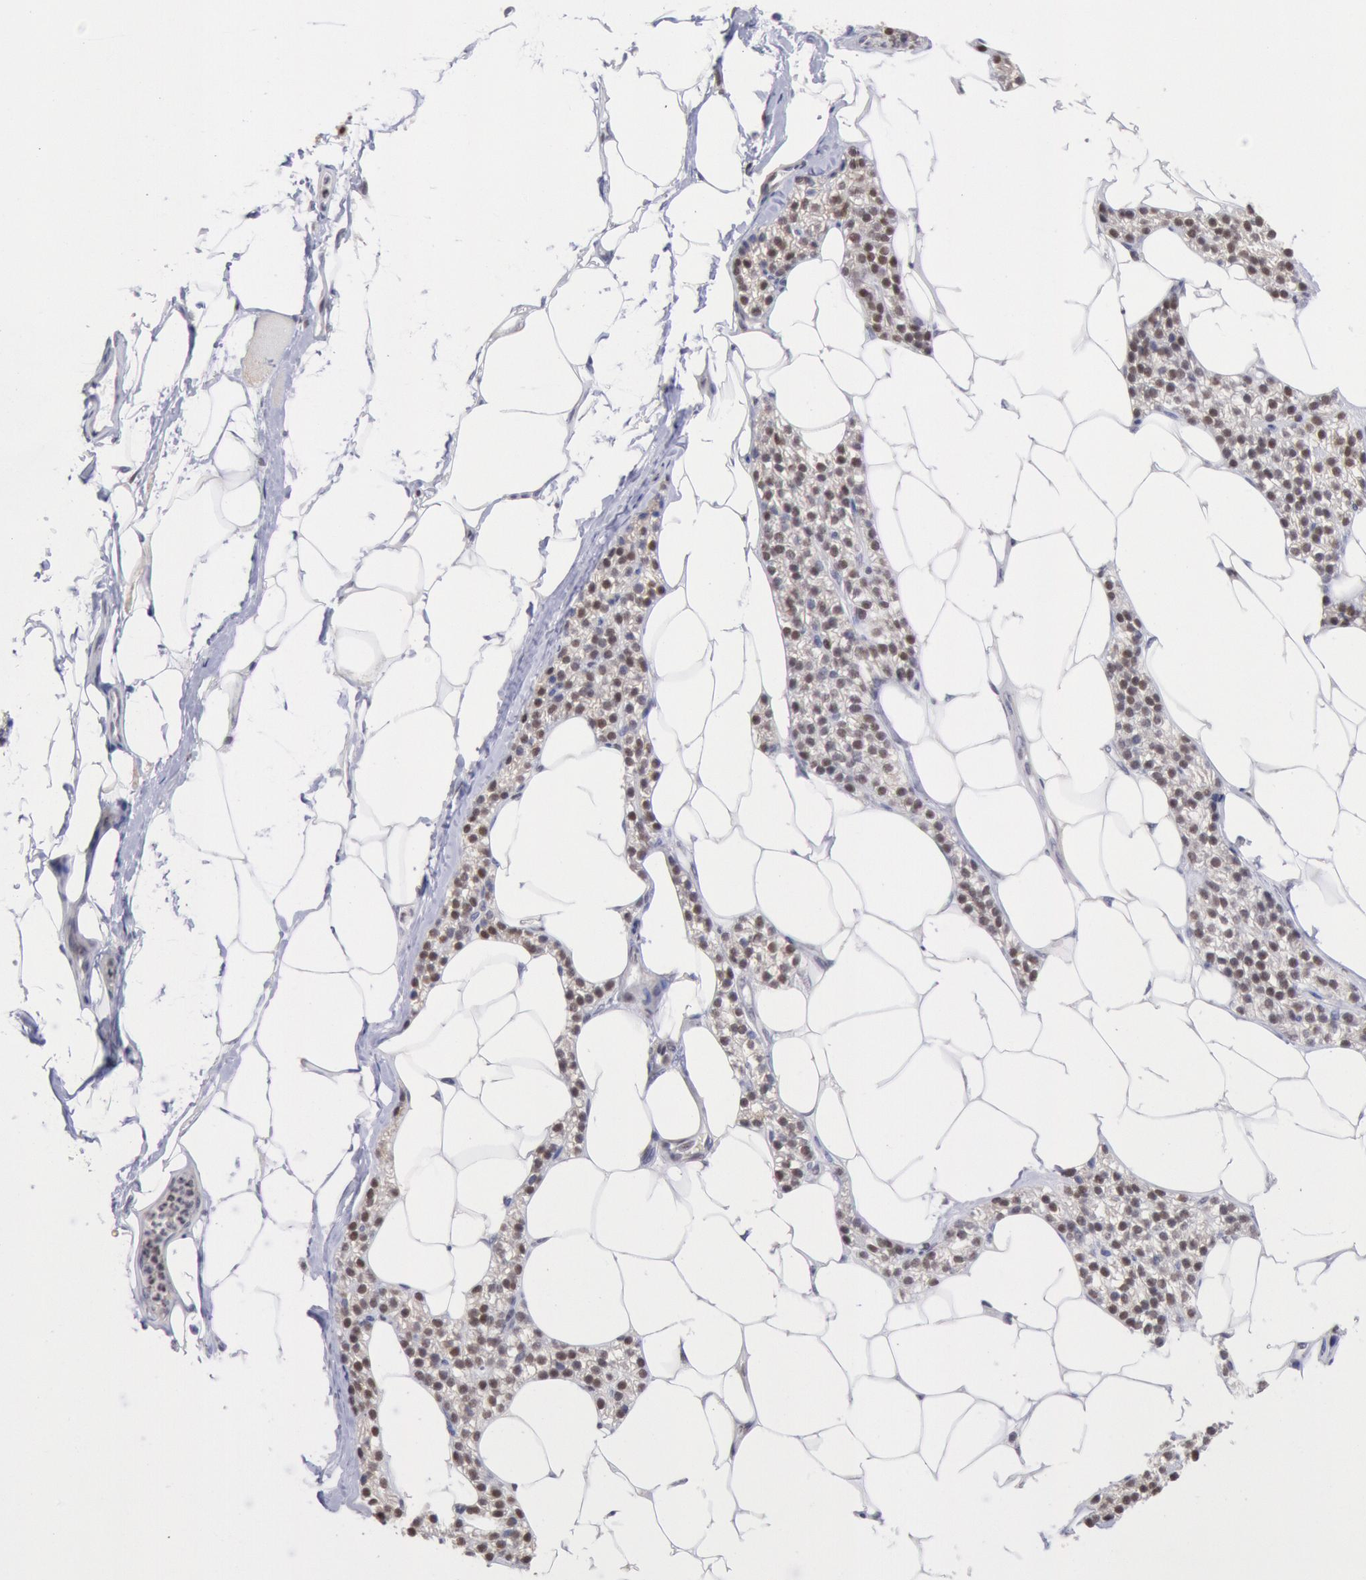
{"staining": {"intensity": "moderate", "quantity": "25%-75%", "location": "nuclear"}, "tissue": "skeletal muscle", "cell_type": "Myocytes", "image_type": "normal", "snomed": [{"axis": "morphology", "description": "Normal tissue, NOS"}, {"axis": "topography", "description": "Skeletal muscle"}, {"axis": "topography", "description": "Parathyroid gland"}], "caption": "This micrograph shows IHC staining of unremarkable human skeletal muscle, with medium moderate nuclear positivity in about 25%-75% of myocytes.", "gene": "RPS6KA5", "patient": {"sex": "female", "age": 37}}